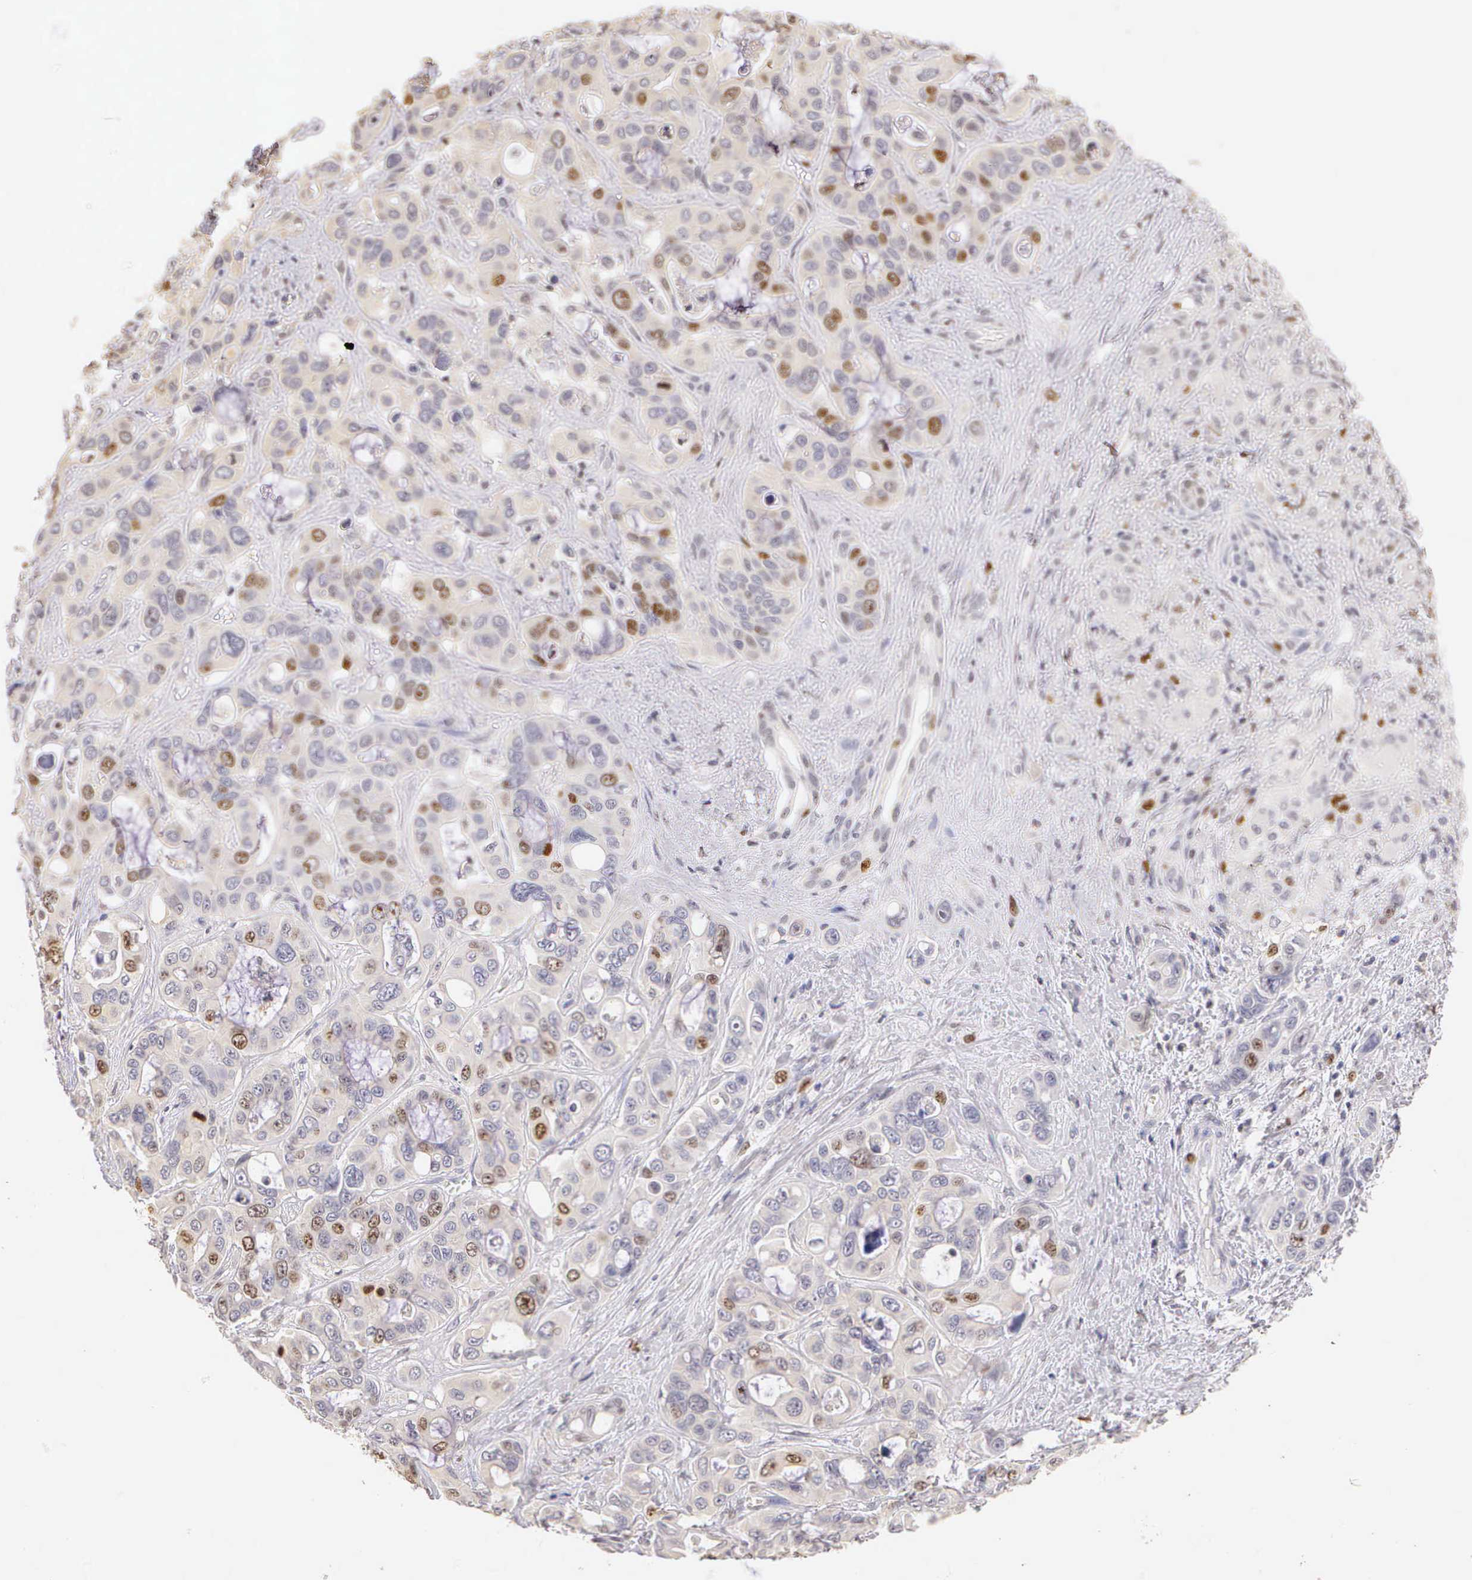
{"staining": {"intensity": "moderate", "quantity": "<25%", "location": "nuclear"}, "tissue": "liver cancer", "cell_type": "Tumor cells", "image_type": "cancer", "snomed": [{"axis": "morphology", "description": "Cholangiocarcinoma"}, {"axis": "topography", "description": "Liver"}], "caption": "Human liver cancer (cholangiocarcinoma) stained with a brown dye demonstrates moderate nuclear positive expression in approximately <25% of tumor cells.", "gene": "MKI67", "patient": {"sex": "female", "age": 79}}